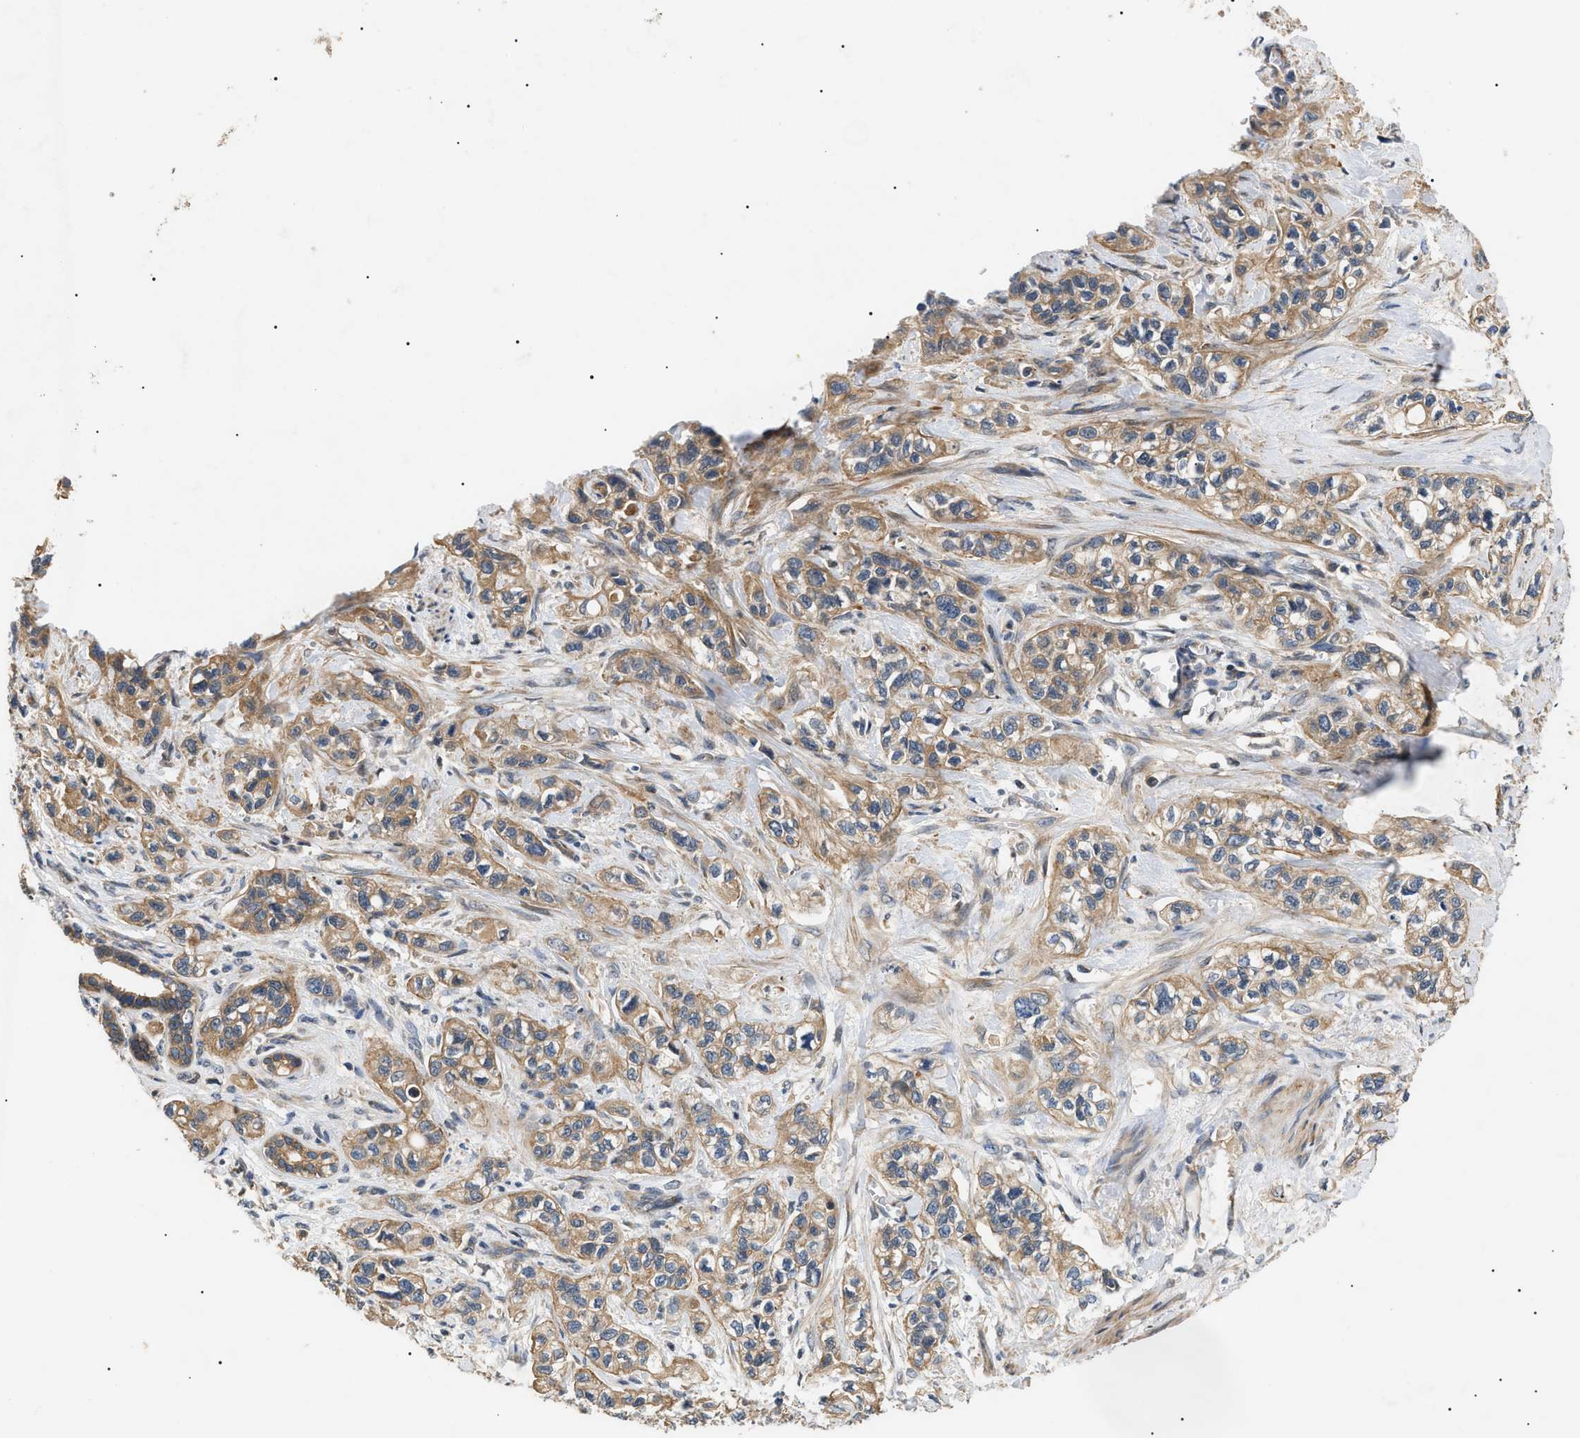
{"staining": {"intensity": "weak", "quantity": ">75%", "location": "cytoplasmic/membranous"}, "tissue": "pancreatic cancer", "cell_type": "Tumor cells", "image_type": "cancer", "snomed": [{"axis": "morphology", "description": "Adenocarcinoma, NOS"}, {"axis": "topography", "description": "Pancreas"}], "caption": "High-power microscopy captured an IHC image of pancreatic cancer (adenocarcinoma), revealing weak cytoplasmic/membranous expression in approximately >75% of tumor cells.", "gene": "PPM1B", "patient": {"sex": "male", "age": 74}}